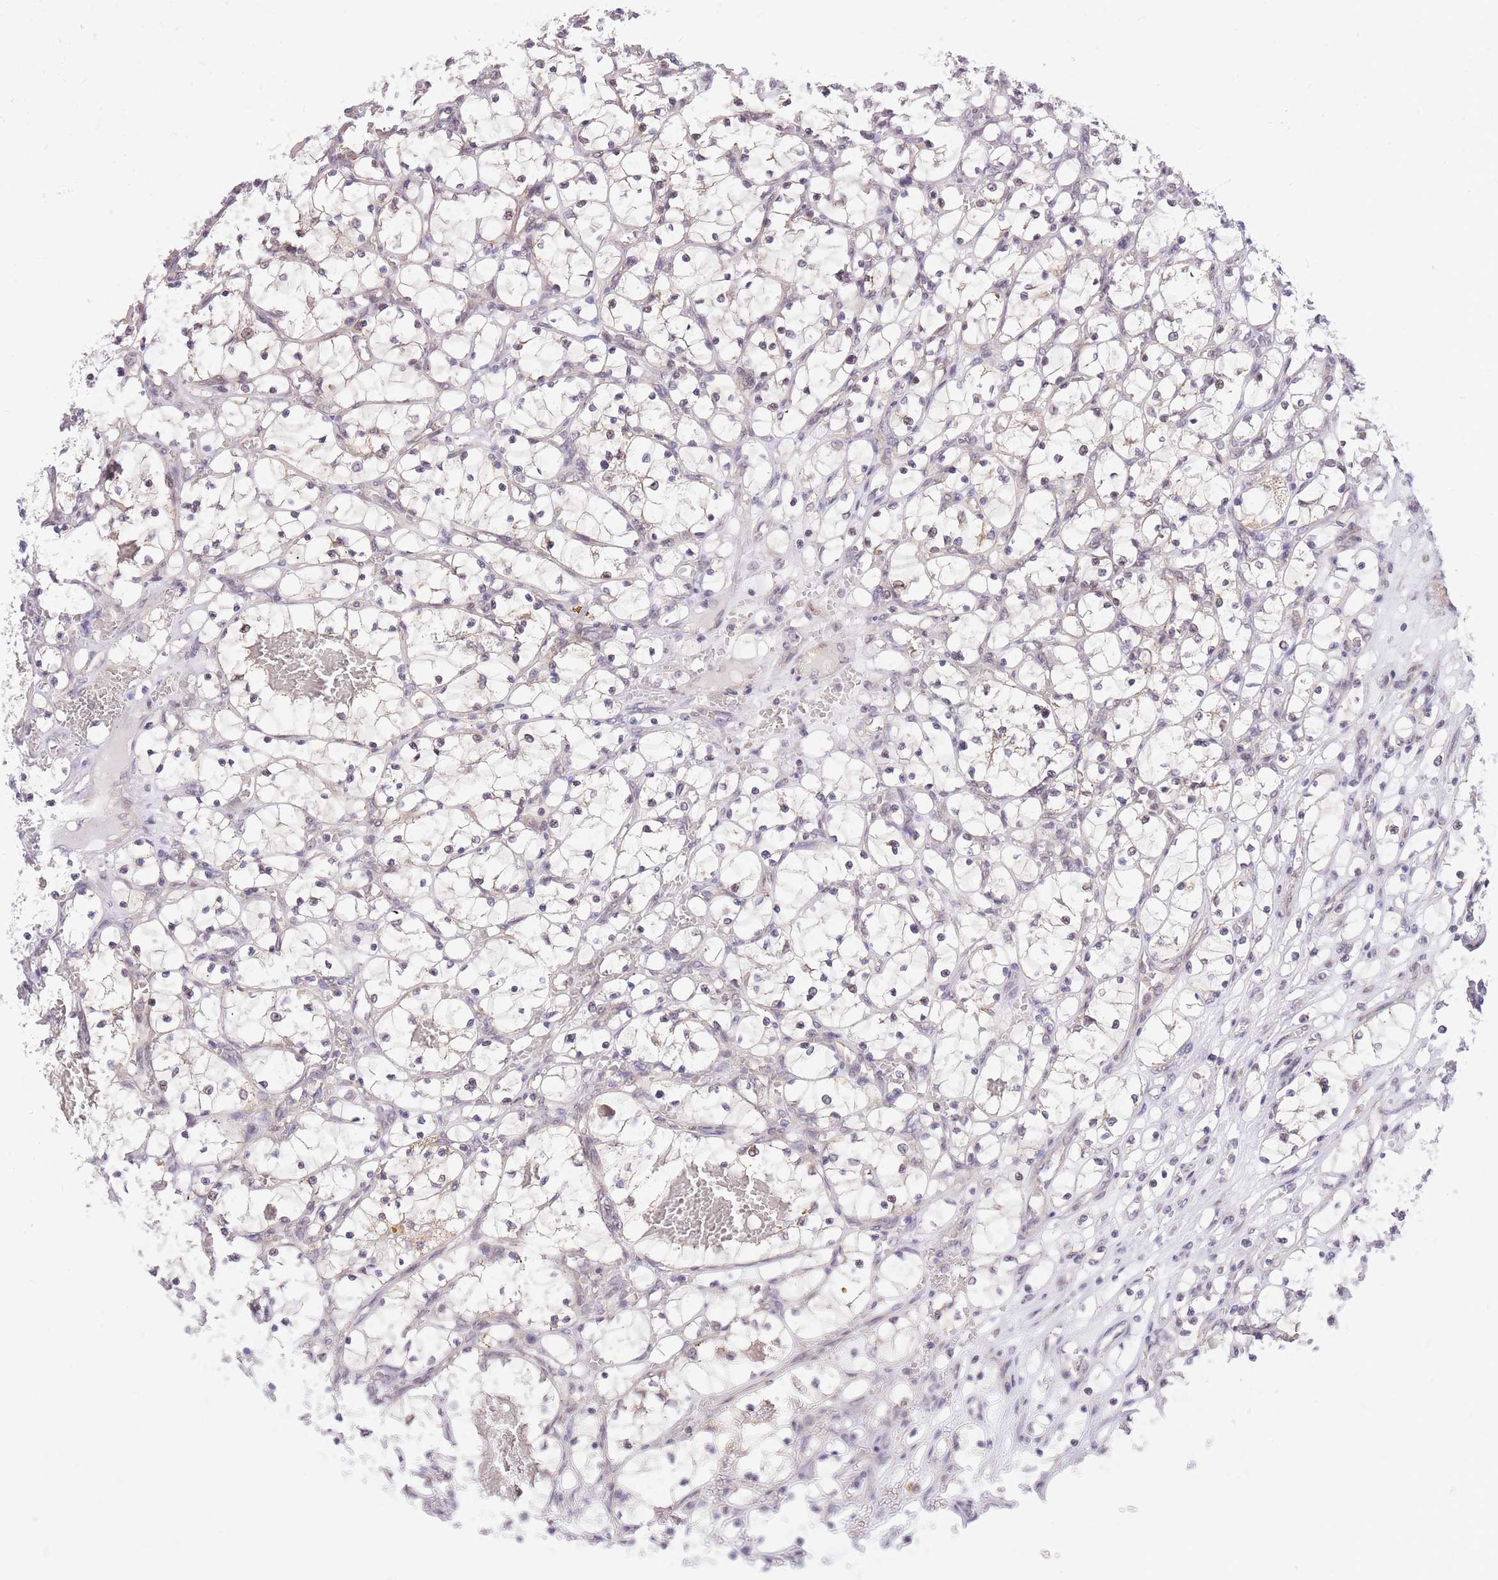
{"staining": {"intensity": "weak", "quantity": "<25%", "location": "nuclear"}, "tissue": "renal cancer", "cell_type": "Tumor cells", "image_type": "cancer", "snomed": [{"axis": "morphology", "description": "Adenocarcinoma, NOS"}, {"axis": "topography", "description": "Kidney"}], "caption": "DAB immunohistochemical staining of human renal cancer reveals no significant expression in tumor cells.", "gene": "MINDY2", "patient": {"sex": "female", "age": 69}}